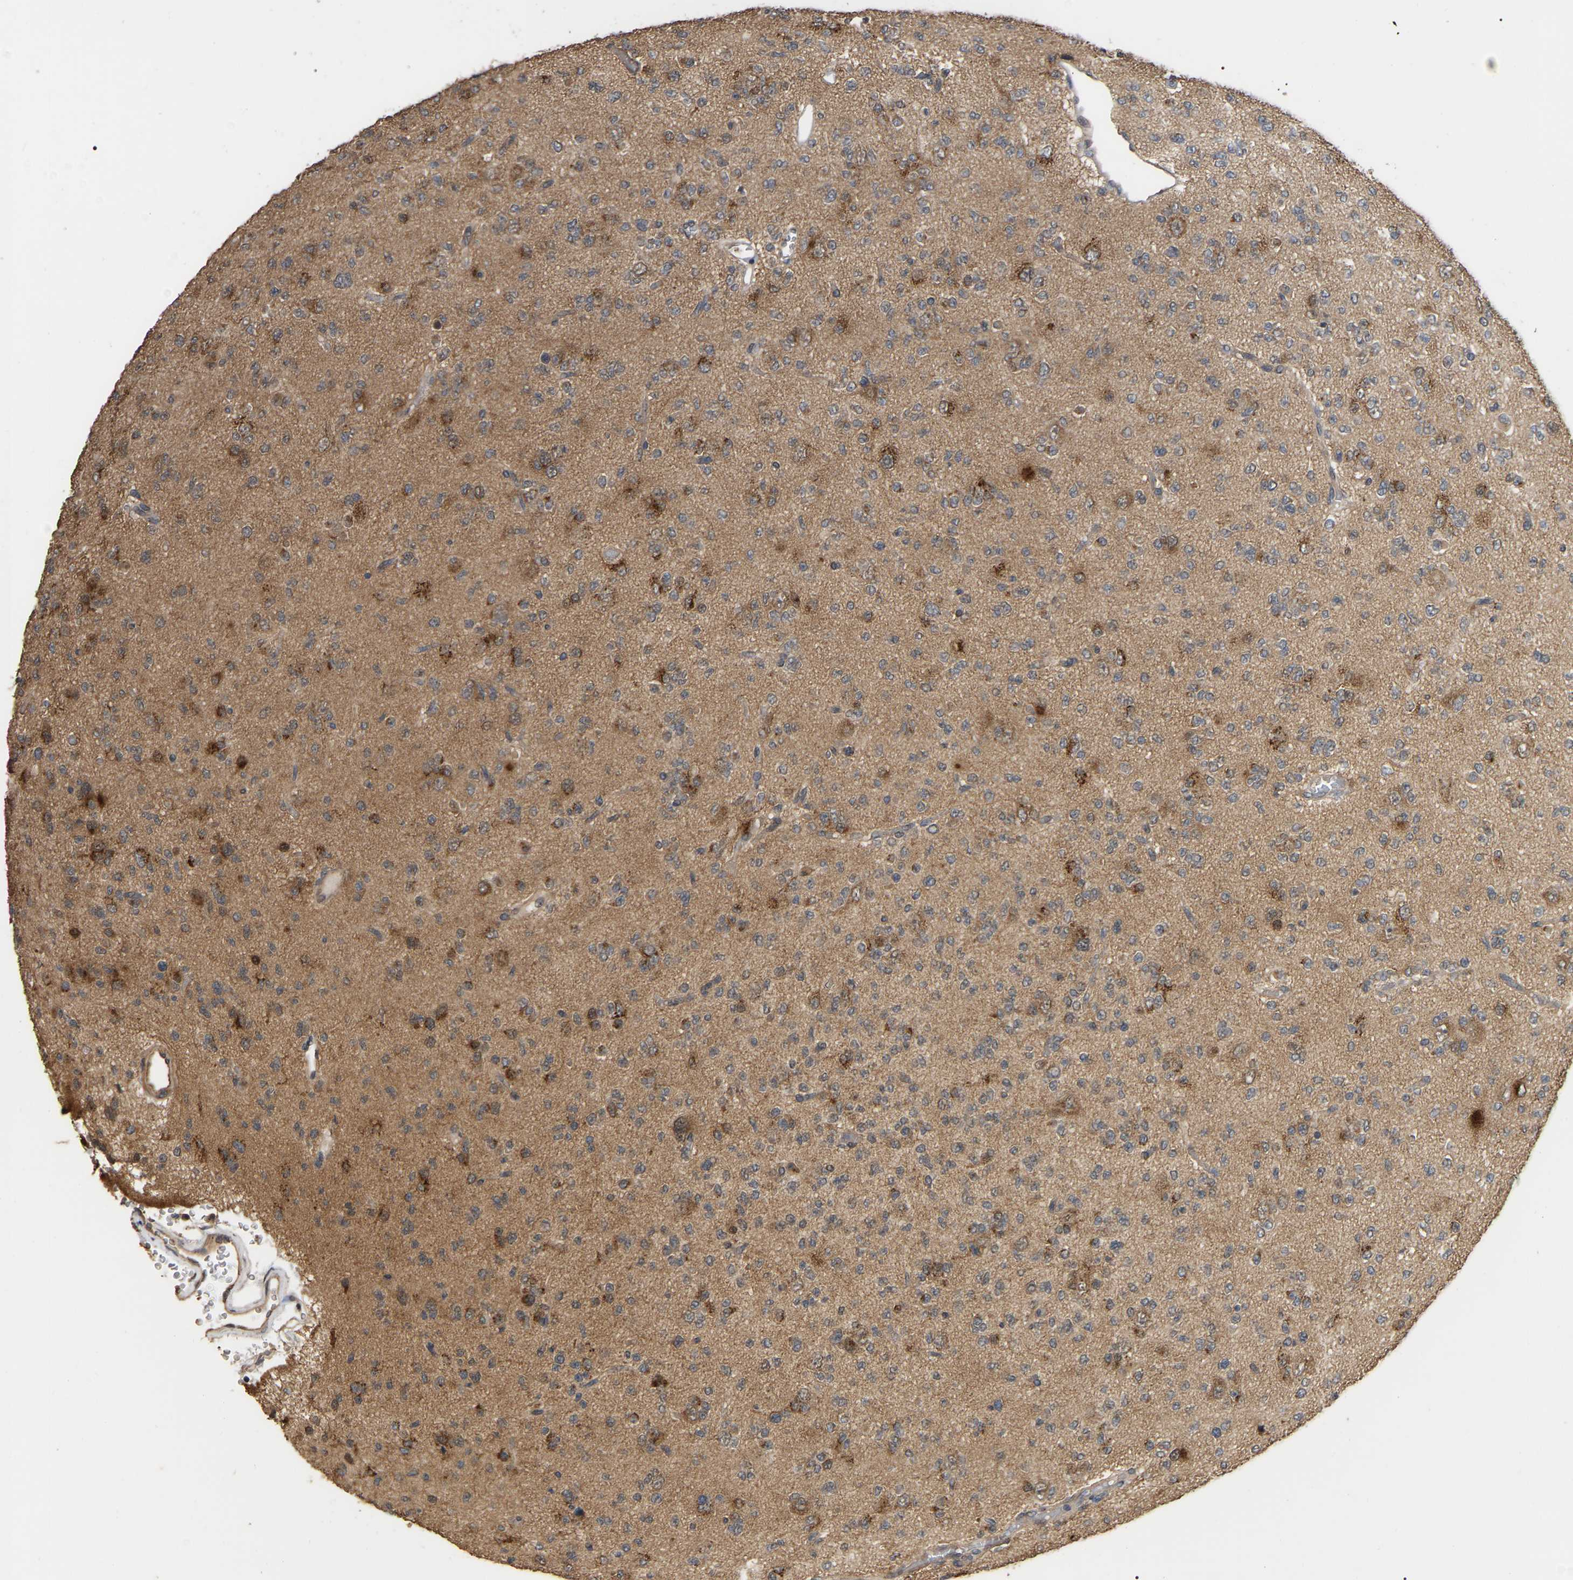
{"staining": {"intensity": "moderate", "quantity": "25%-75%", "location": "cytoplasmic/membranous"}, "tissue": "glioma", "cell_type": "Tumor cells", "image_type": "cancer", "snomed": [{"axis": "morphology", "description": "Glioma, malignant, Low grade"}, {"axis": "topography", "description": "Brain"}], "caption": "This image shows IHC staining of human glioma, with medium moderate cytoplasmic/membranous positivity in approximately 25%-75% of tumor cells.", "gene": "FAM219A", "patient": {"sex": "male", "age": 38}}